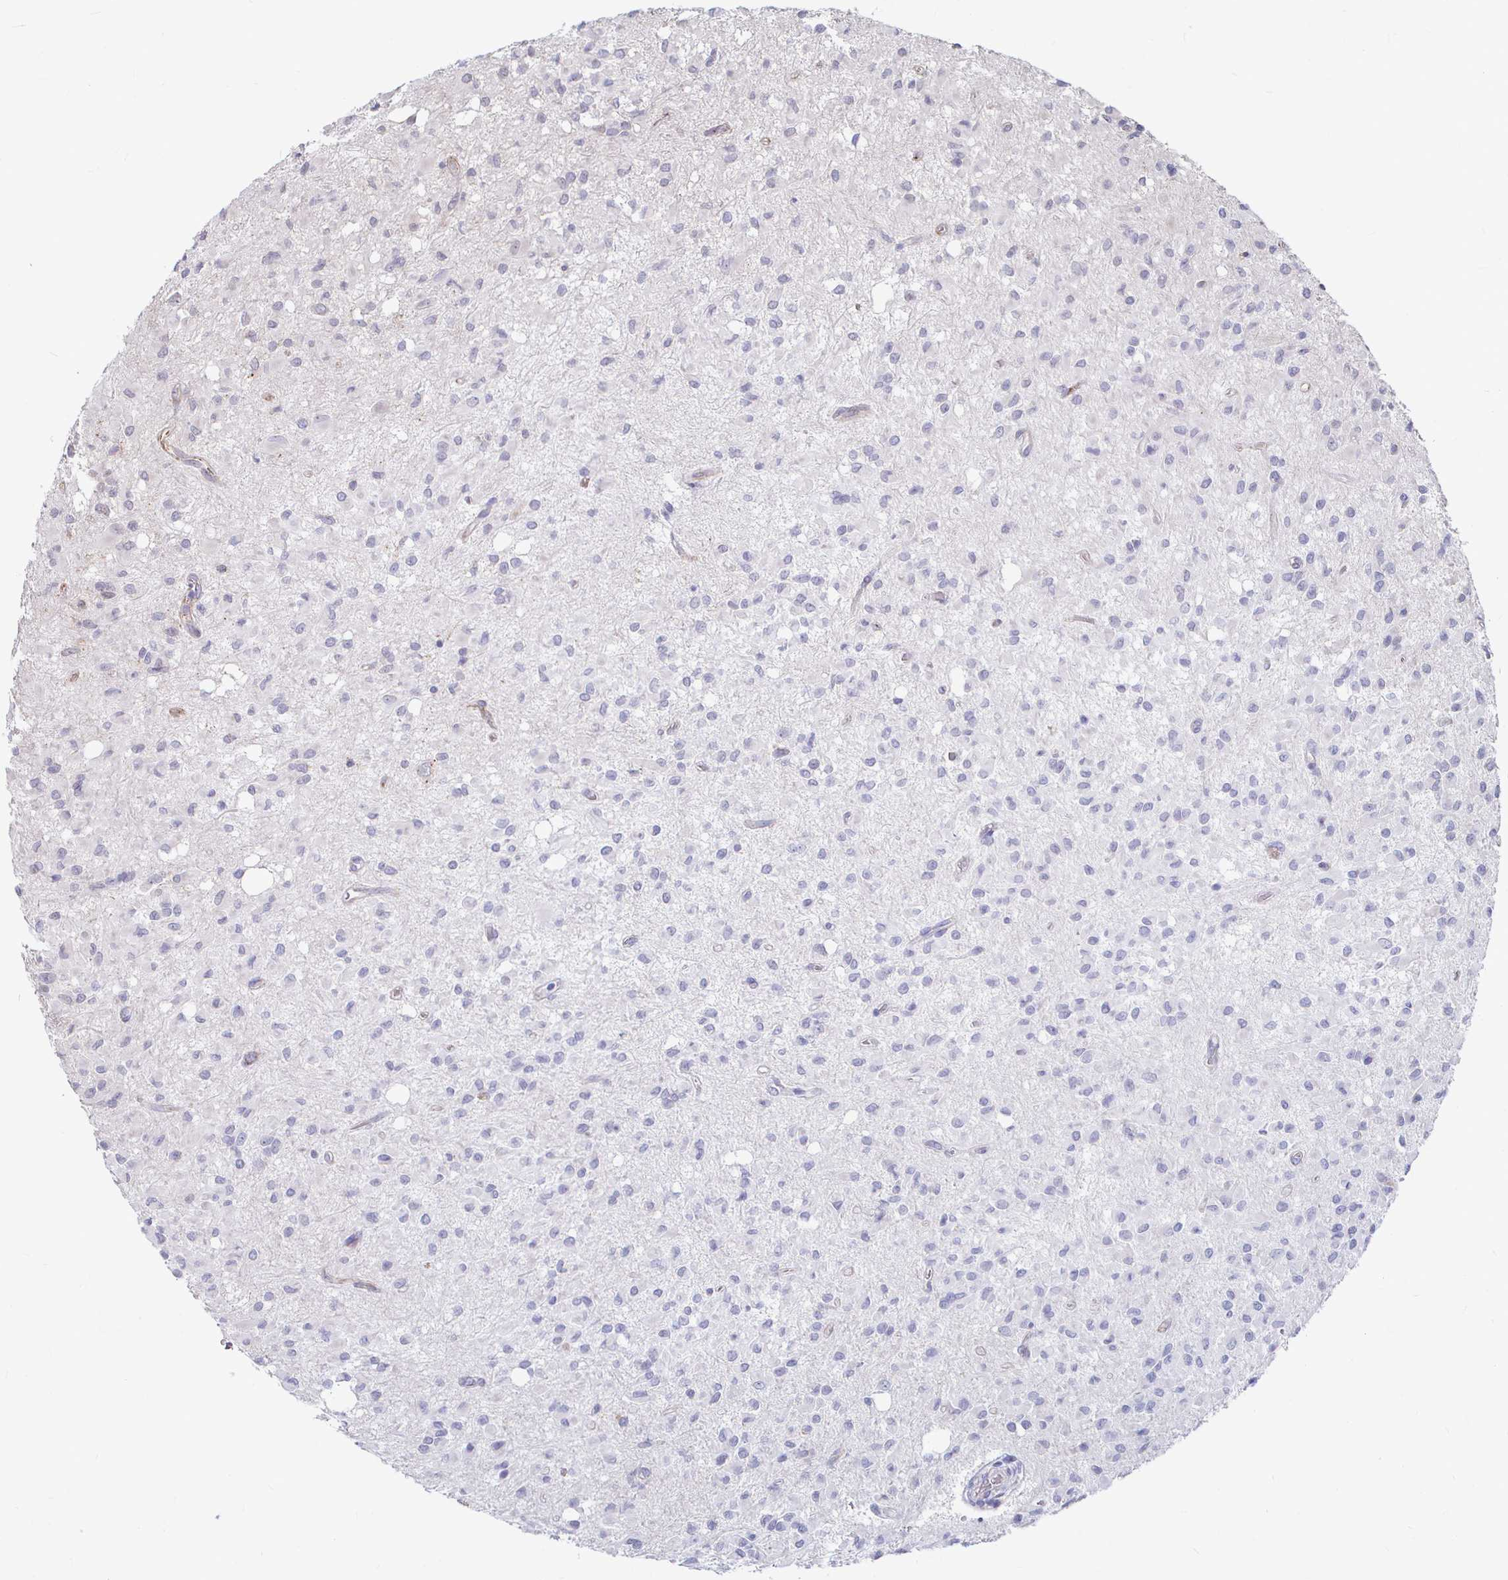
{"staining": {"intensity": "negative", "quantity": "none", "location": "none"}, "tissue": "glioma", "cell_type": "Tumor cells", "image_type": "cancer", "snomed": [{"axis": "morphology", "description": "Glioma, malignant, Low grade"}, {"axis": "topography", "description": "Brain"}], "caption": "Histopathology image shows no significant protein staining in tumor cells of glioma.", "gene": "CAPN11", "patient": {"sex": "female", "age": 33}}